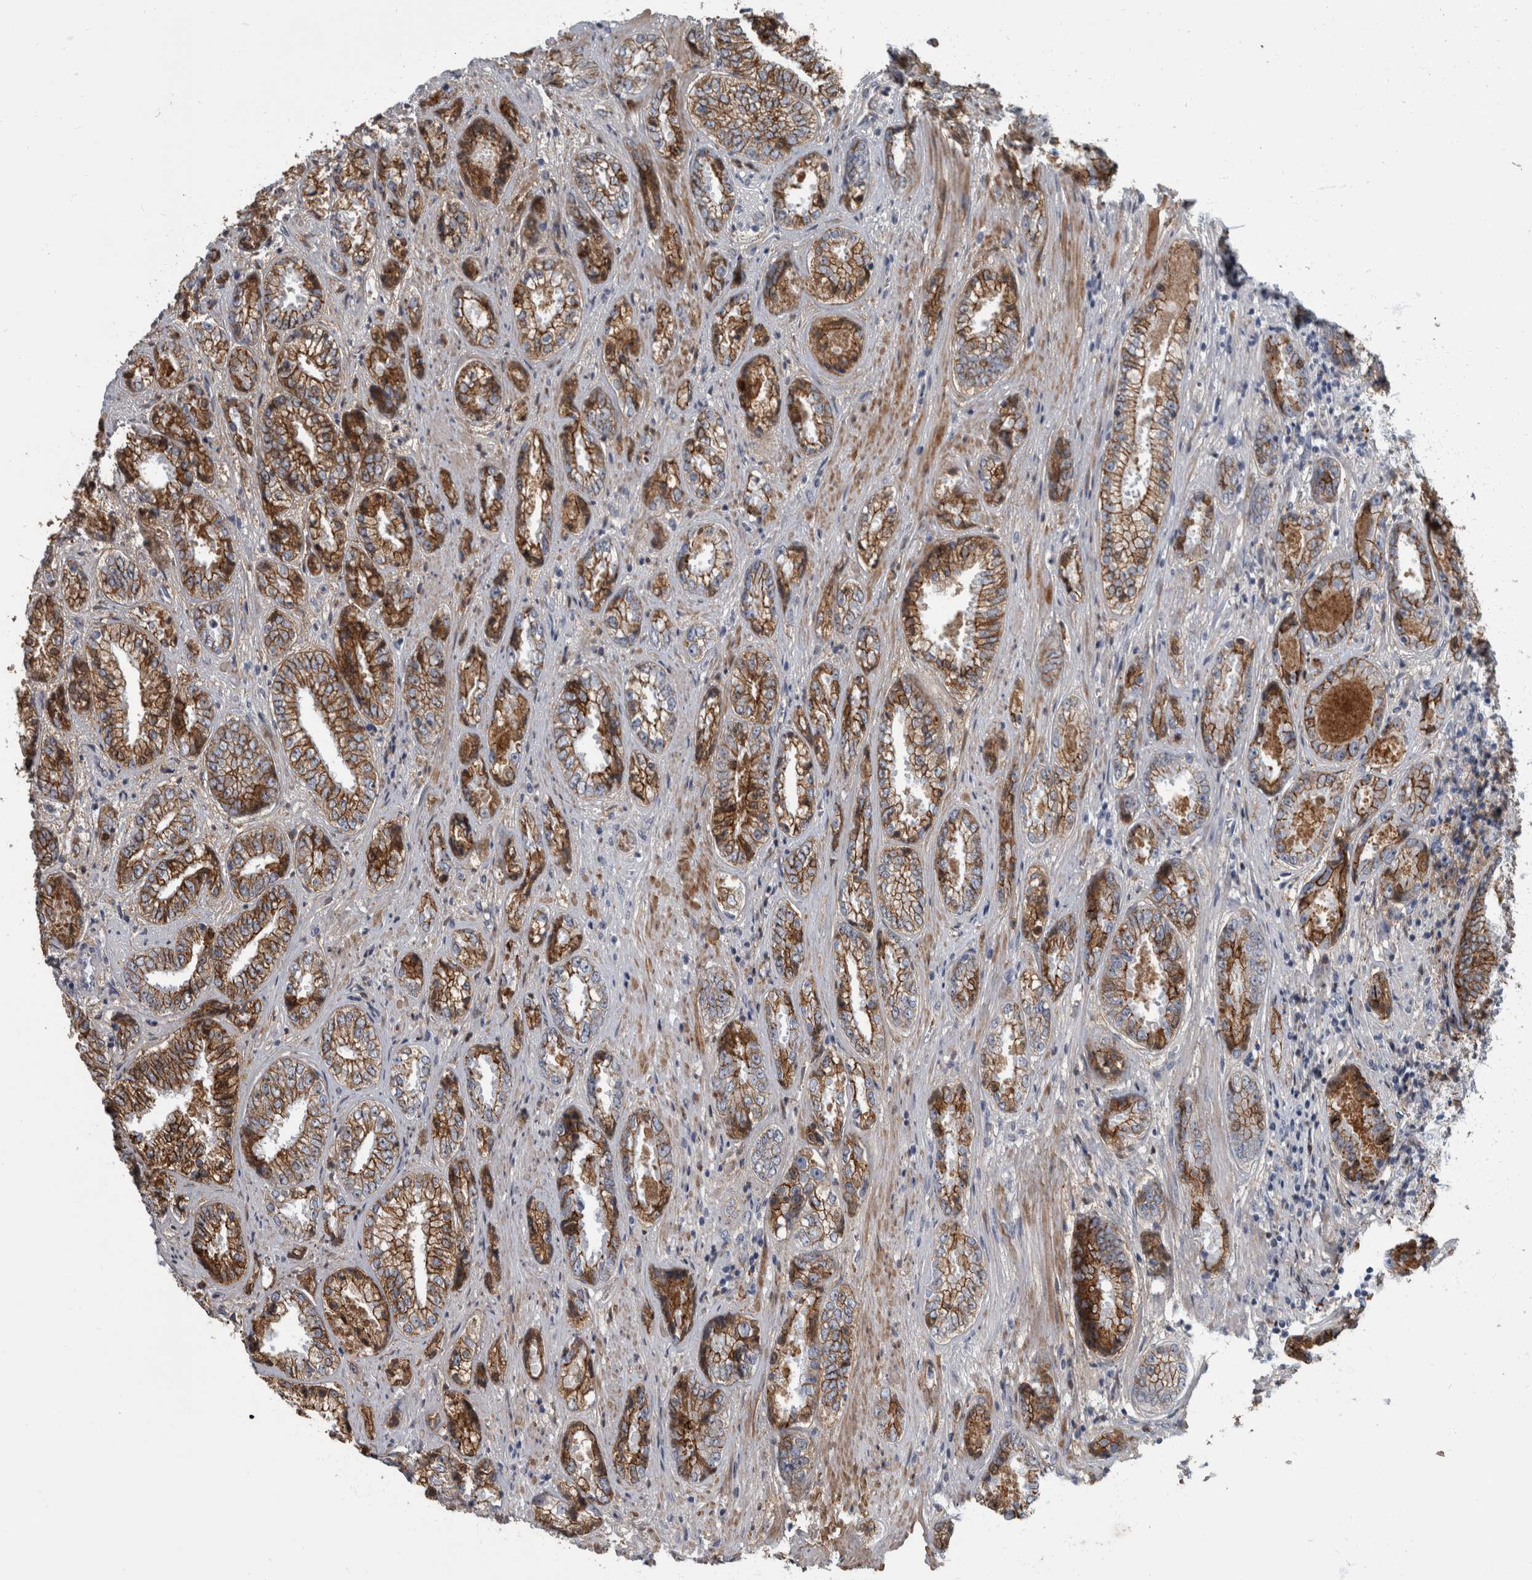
{"staining": {"intensity": "strong", "quantity": ">75%", "location": "cytoplasmic/membranous"}, "tissue": "prostate cancer", "cell_type": "Tumor cells", "image_type": "cancer", "snomed": [{"axis": "morphology", "description": "Adenocarcinoma, High grade"}, {"axis": "topography", "description": "Prostate"}], "caption": "Immunohistochemistry (IHC) histopathology image of neoplastic tissue: prostate cancer stained using immunohistochemistry (IHC) exhibits high levels of strong protein expression localized specifically in the cytoplasmic/membranous of tumor cells, appearing as a cytoplasmic/membranous brown color.", "gene": "DSG2", "patient": {"sex": "male", "age": 61}}